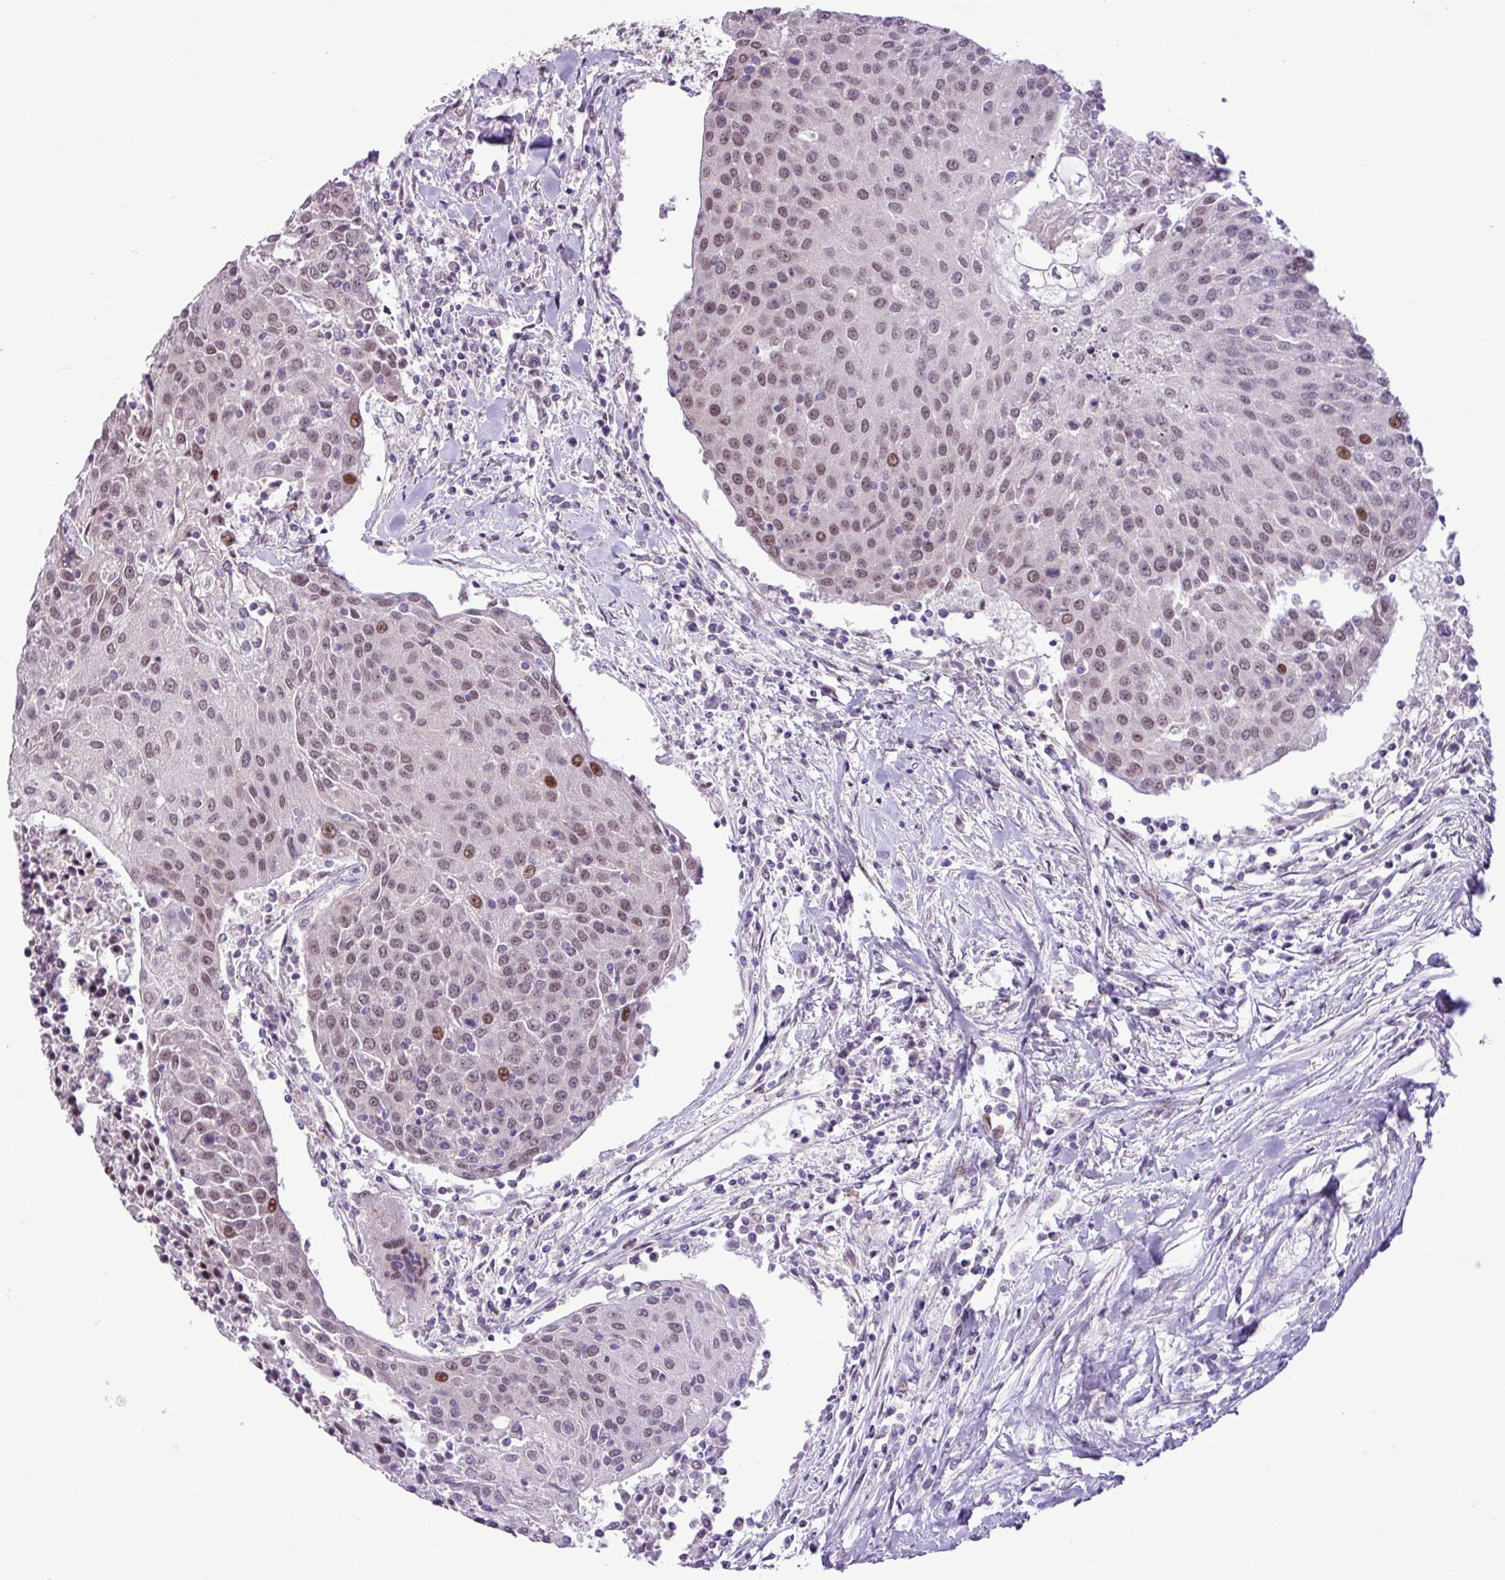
{"staining": {"intensity": "weak", "quantity": ">75%", "location": "nuclear"}, "tissue": "urothelial cancer", "cell_type": "Tumor cells", "image_type": "cancer", "snomed": [{"axis": "morphology", "description": "Urothelial carcinoma, High grade"}, {"axis": "topography", "description": "Urinary bladder"}], "caption": "Immunohistochemical staining of human urothelial carcinoma (high-grade) displays weak nuclear protein positivity in about >75% of tumor cells.", "gene": "ZNF354A", "patient": {"sex": "female", "age": 85}}